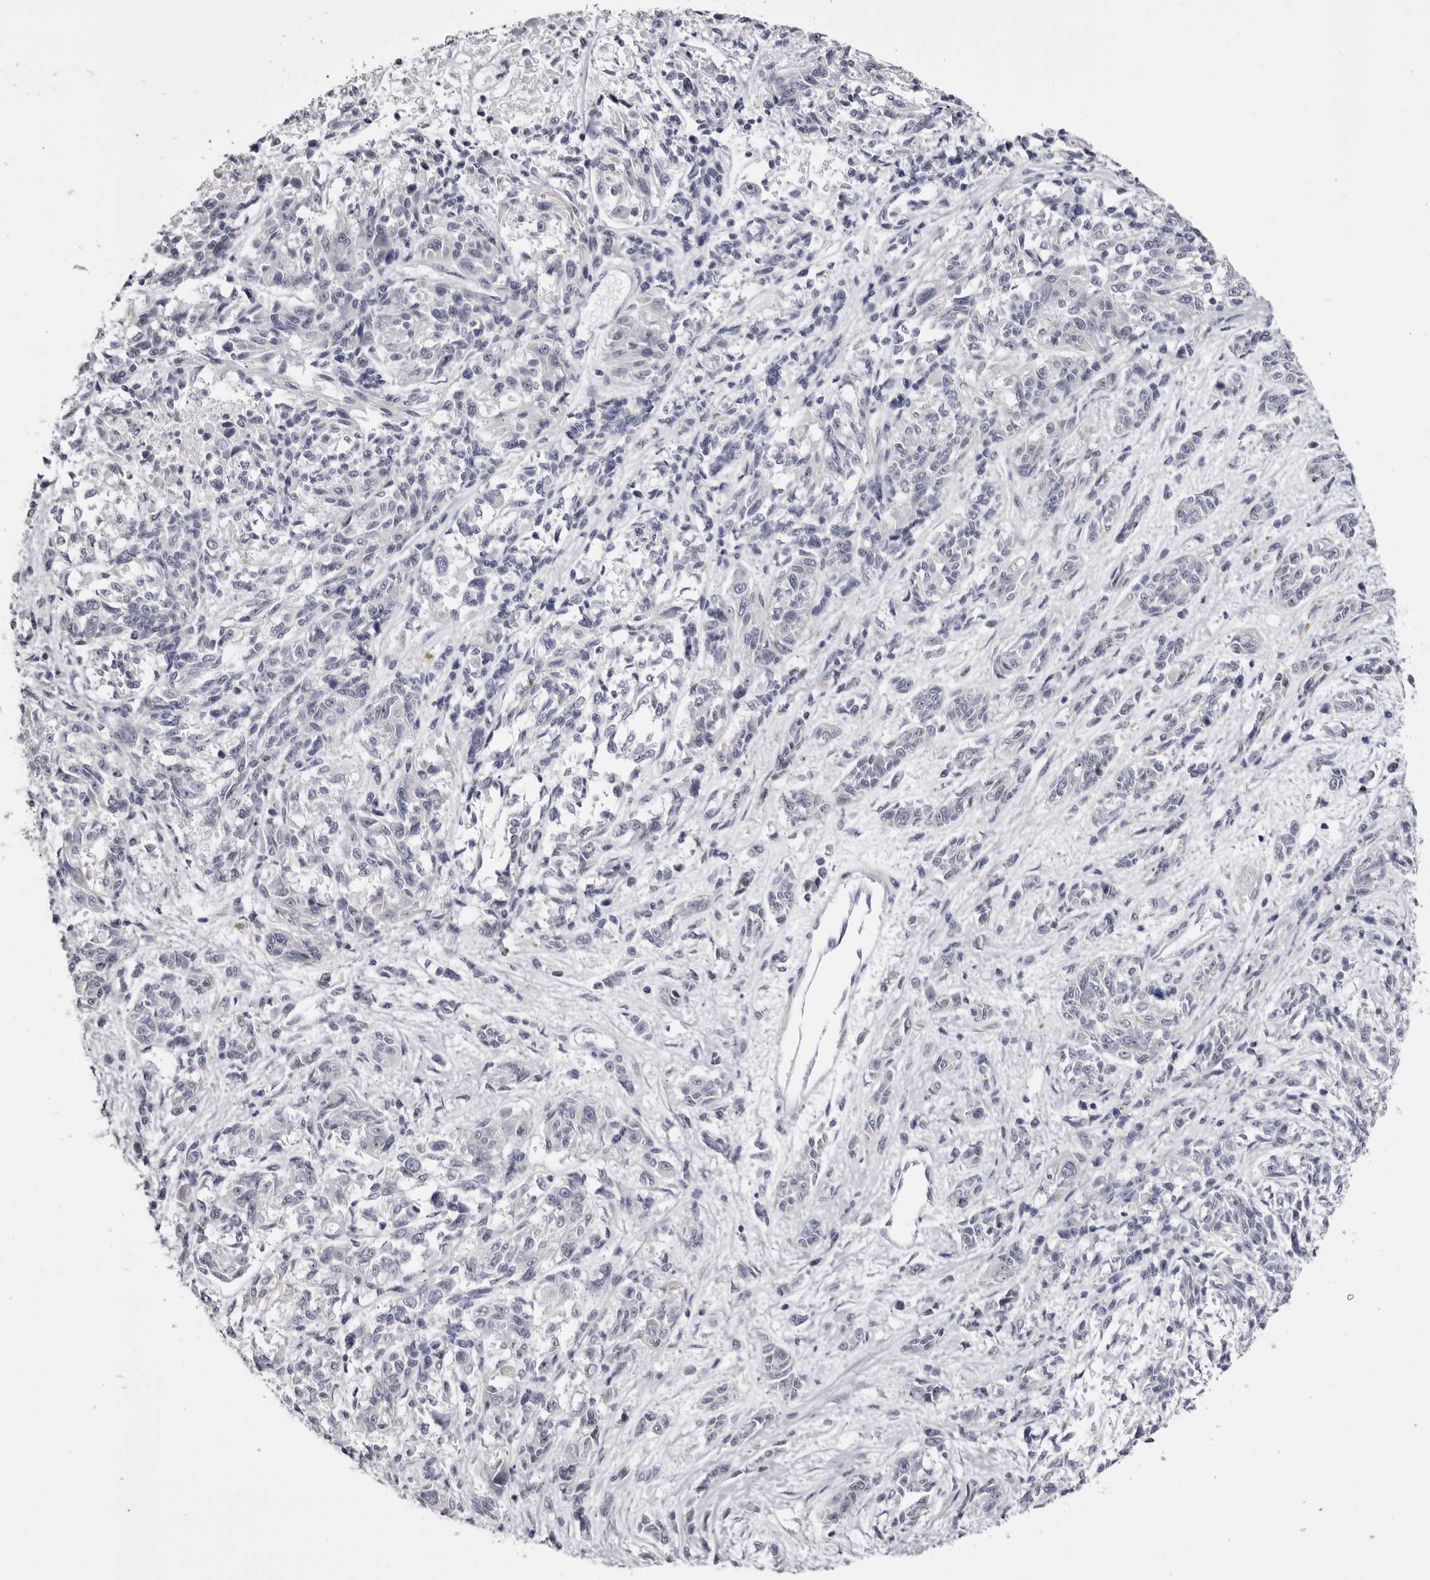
{"staining": {"intensity": "negative", "quantity": "none", "location": "none"}, "tissue": "melanoma", "cell_type": "Tumor cells", "image_type": "cancer", "snomed": [{"axis": "morphology", "description": "Malignant melanoma, NOS"}, {"axis": "topography", "description": "Skin"}], "caption": "Immunohistochemistry image of human malignant melanoma stained for a protein (brown), which exhibits no expression in tumor cells. (DAB IHC visualized using brightfield microscopy, high magnification).", "gene": "CASQ1", "patient": {"sex": "male", "age": 53}}